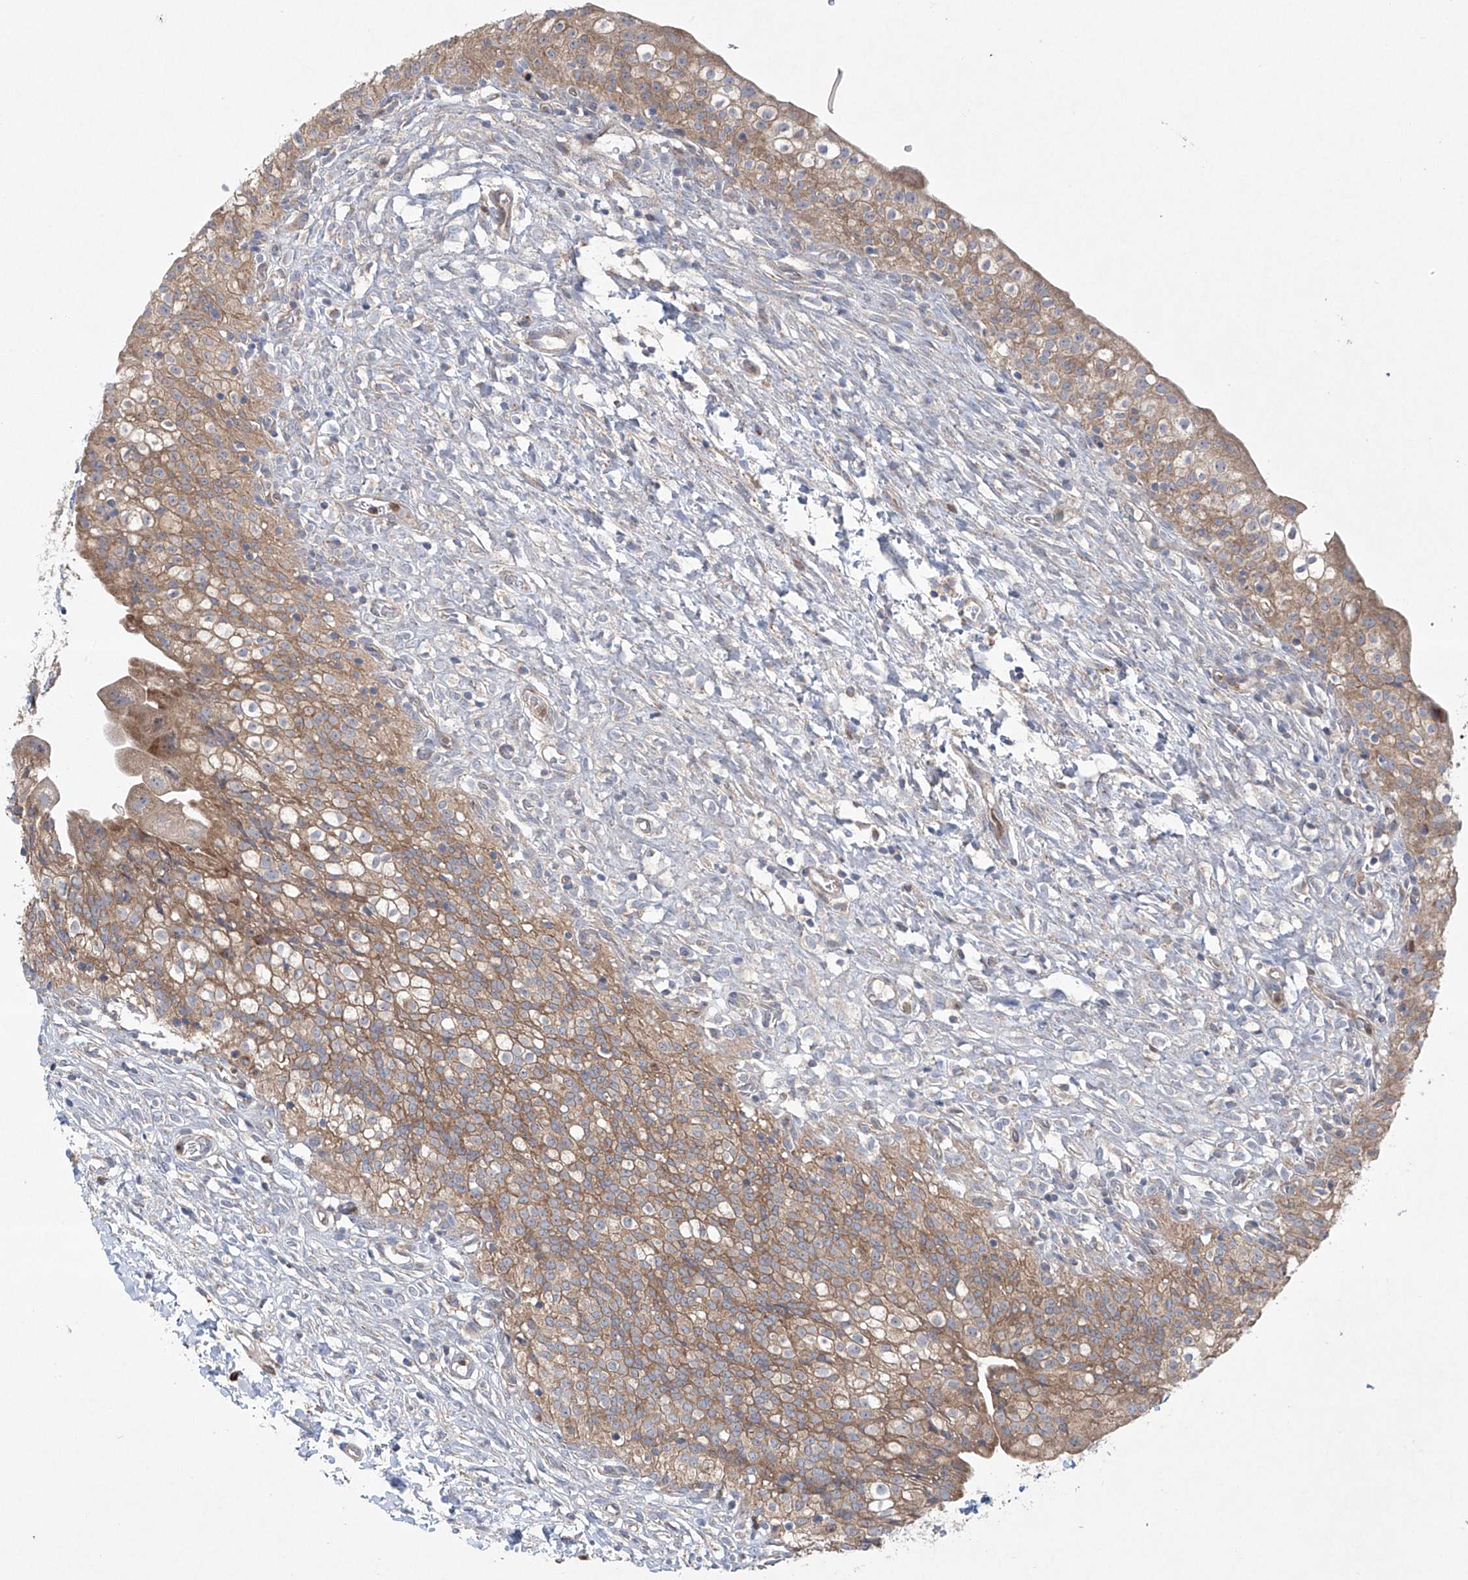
{"staining": {"intensity": "moderate", "quantity": ">75%", "location": "cytoplasmic/membranous"}, "tissue": "urinary bladder", "cell_type": "Urothelial cells", "image_type": "normal", "snomed": [{"axis": "morphology", "description": "Normal tissue, NOS"}, {"axis": "topography", "description": "Urinary bladder"}], "caption": "An image of urinary bladder stained for a protein demonstrates moderate cytoplasmic/membranous brown staining in urothelial cells. Nuclei are stained in blue.", "gene": "KLC4", "patient": {"sex": "male", "age": 55}}